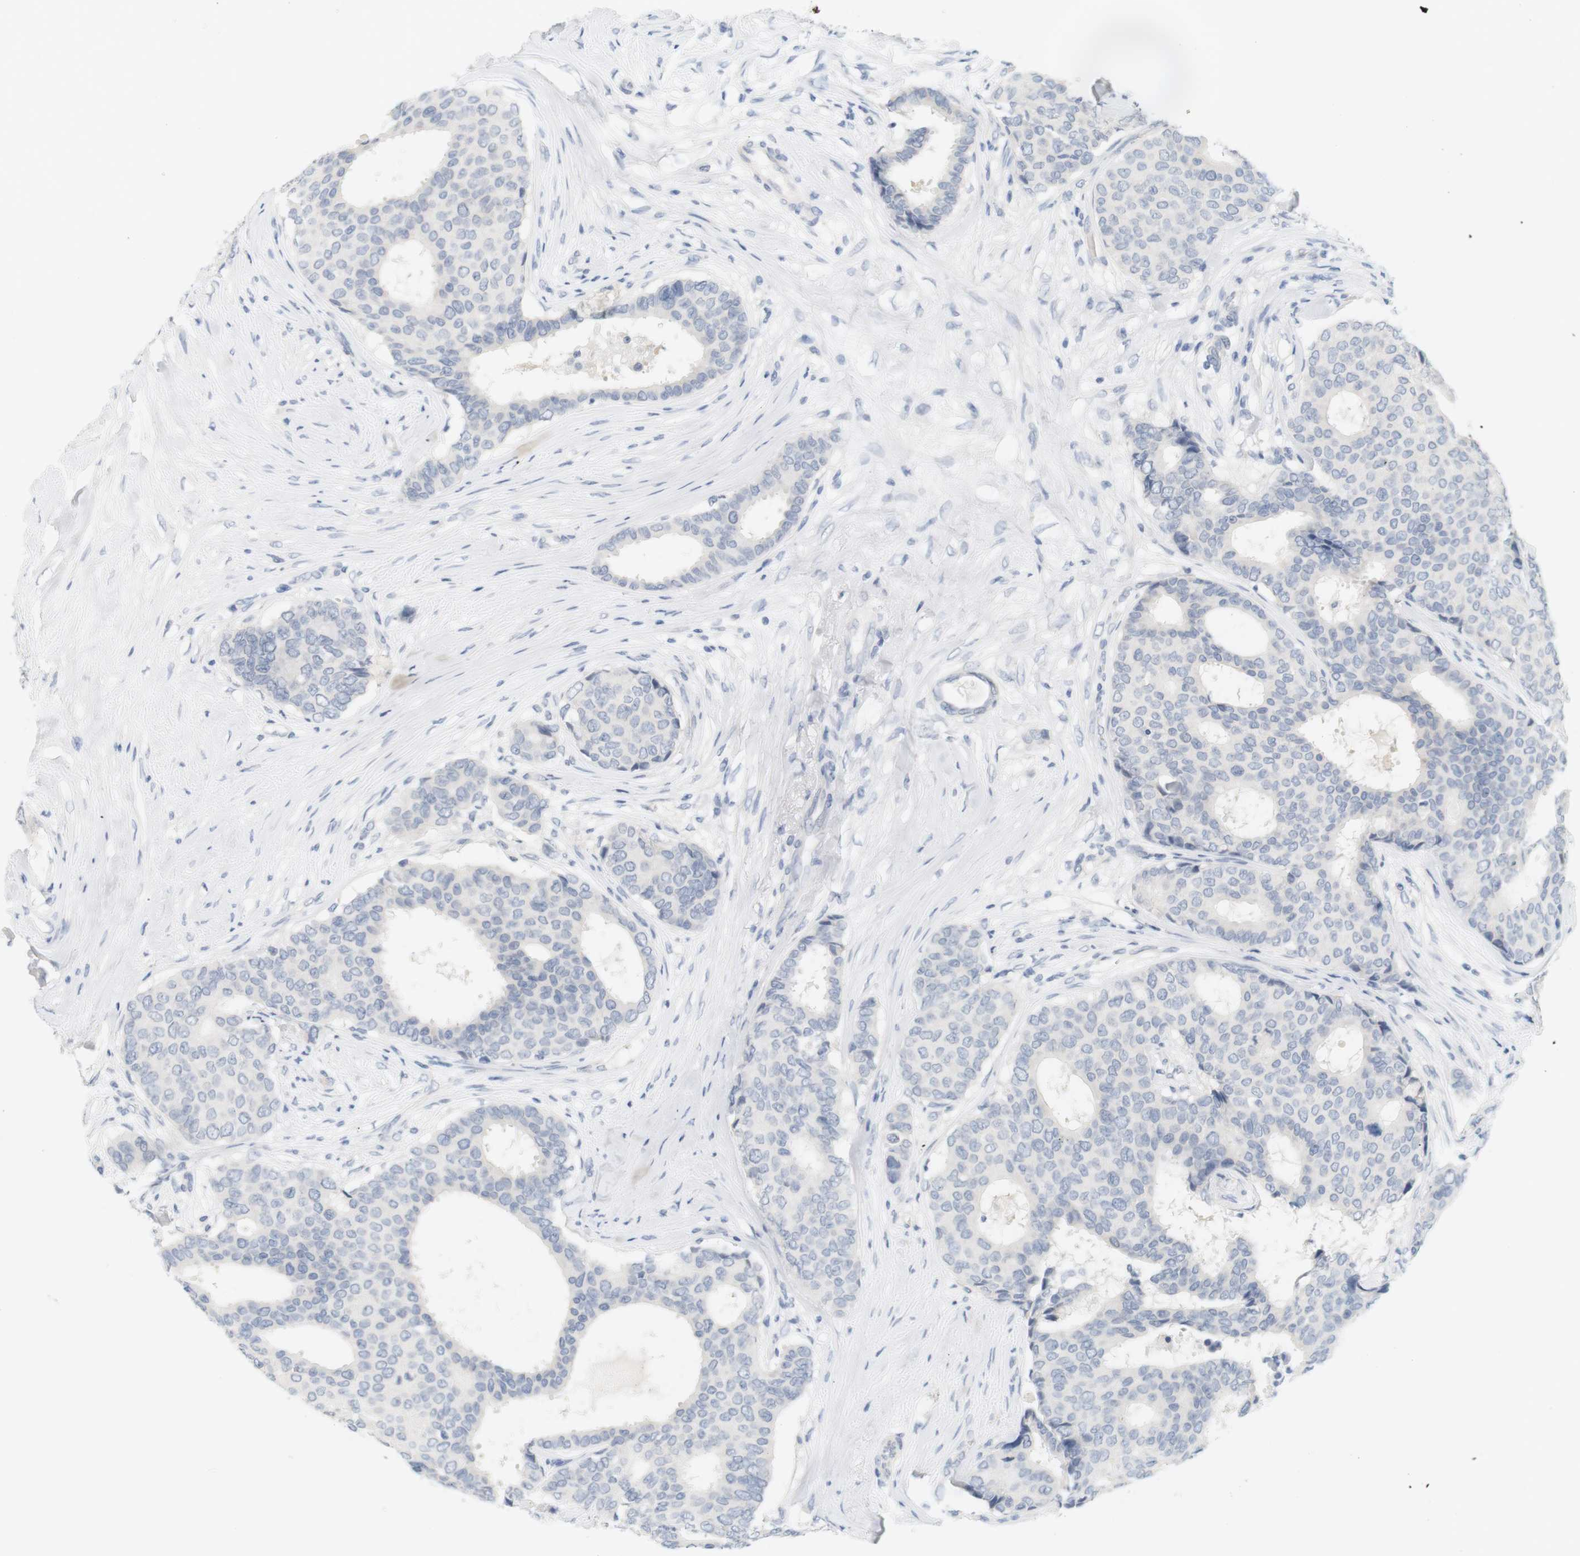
{"staining": {"intensity": "negative", "quantity": "none", "location": "none"}, "tissue": "breast cancer", "cell_type": "Tumor cells", "image_type": "cancer", "snomed": [{"axis": "morphology", "description": "Duct carcinoma"}, {"axis": "topography", "description": "Breast"}], "caption": "High magnification brightfield microscopy of breast cancer (infiltrating ductal carcinoma) stained with DAB (brown) and counterstained with hematoxylin (blue): tumor cells show no significant positivity.", "gene": "OPRM1", "patient": {"sex": "female", "age": 75}}